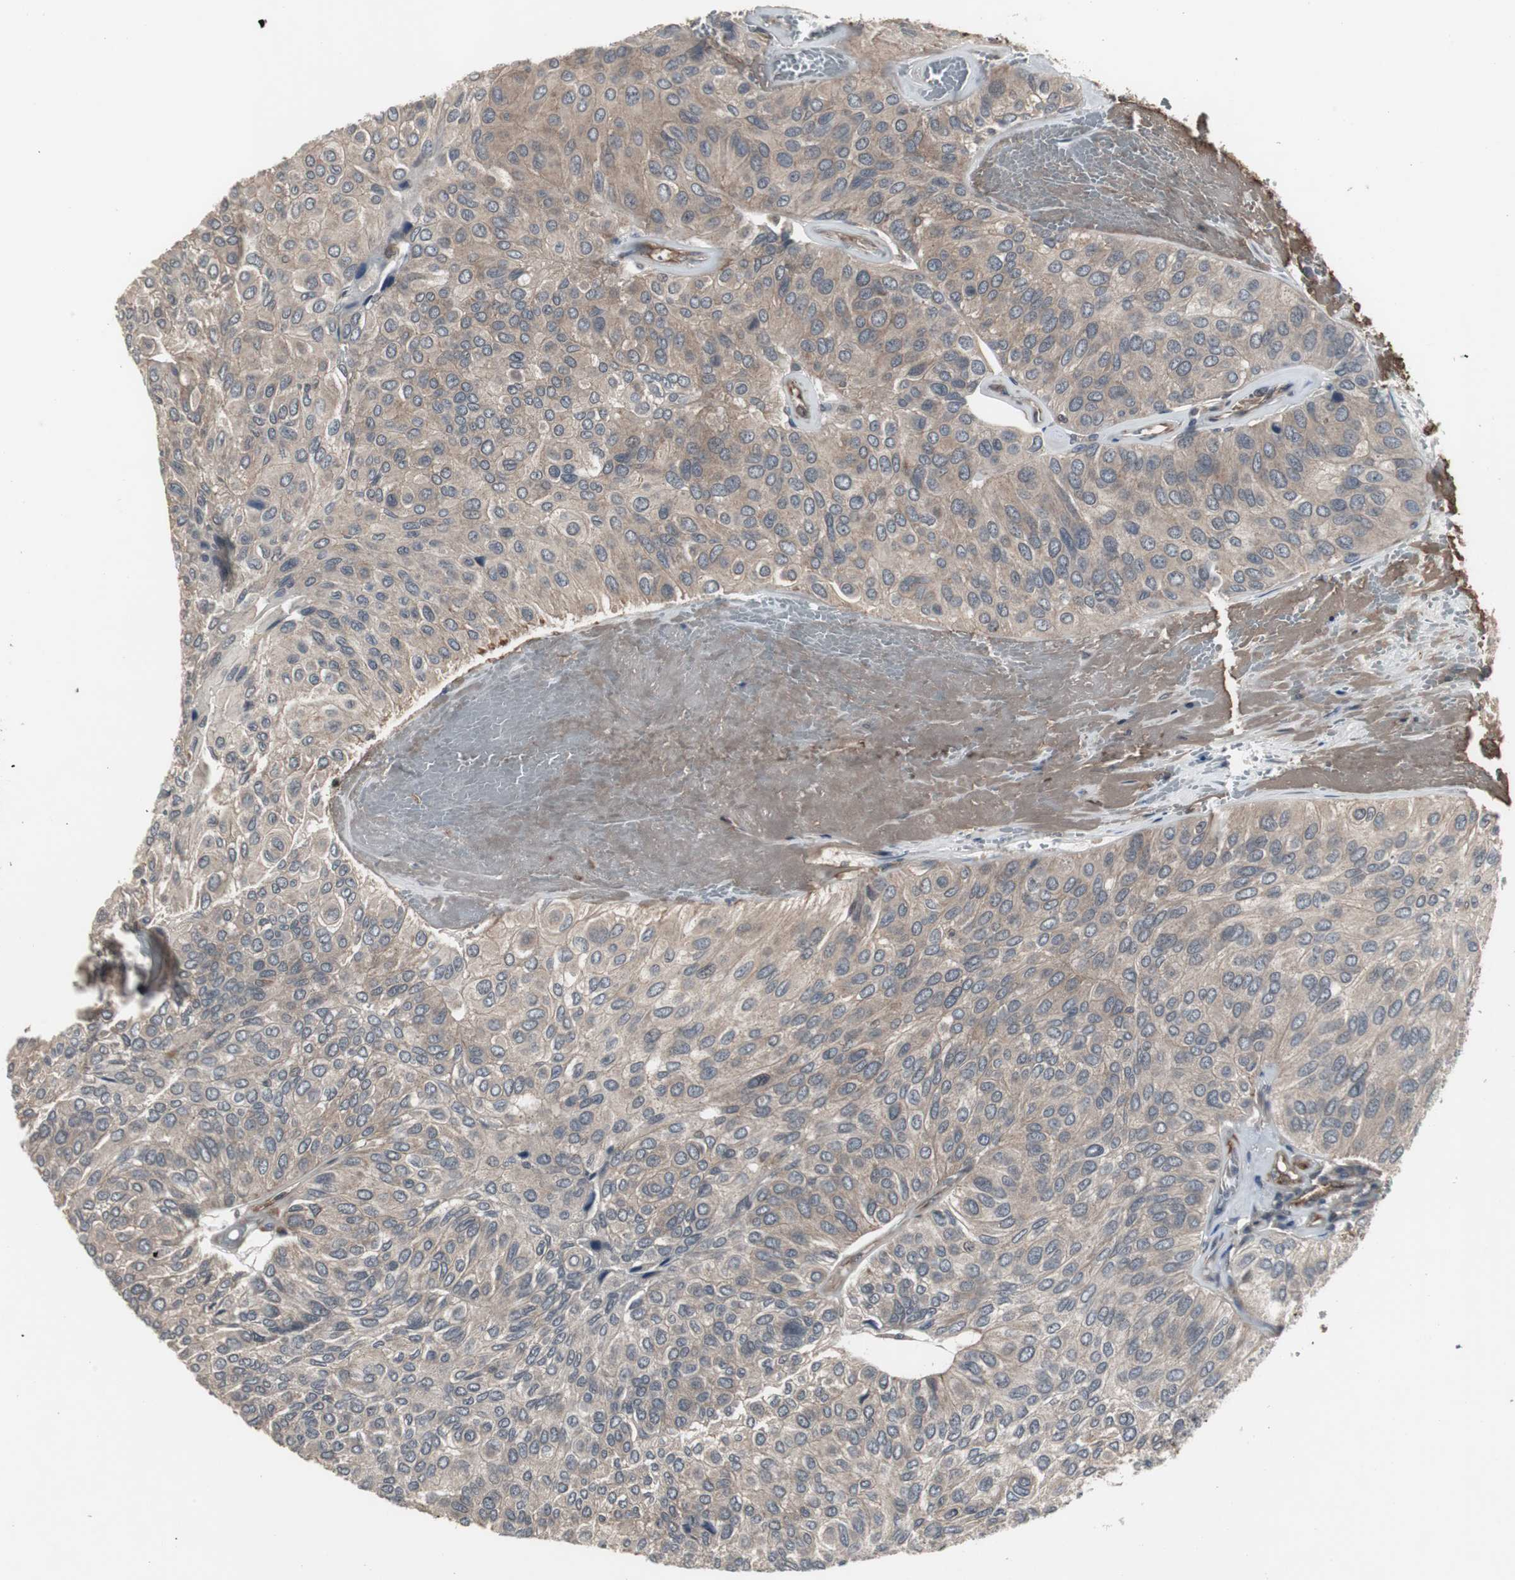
{"staining": {"intensity": "moderate", "quantity": ">75%", "location": "cytoplasmic/membranous"}, "tissue": "urothelial cancer", "cell_type": "Tumor cells", "image_type": "cancer", "snomed": [{"axis": "morphology", "description": "Urothelial carcinoma, High grade"}, {"axis": "topography", "description": "Urinary bladder"}], "caption": "Immunohistochemistry (IHC) image of neoplastic tissue: human high-grade urothelial carcinoma stained using IHC displays medium levels of moderate protein expression localized specifically in the cytoplasmic/membranous of tumor cells, appearing as a cytoplasmic/membranous brown color.", "gene": "ATP2B2", "patient": {"sex": "male", "age": 66}}